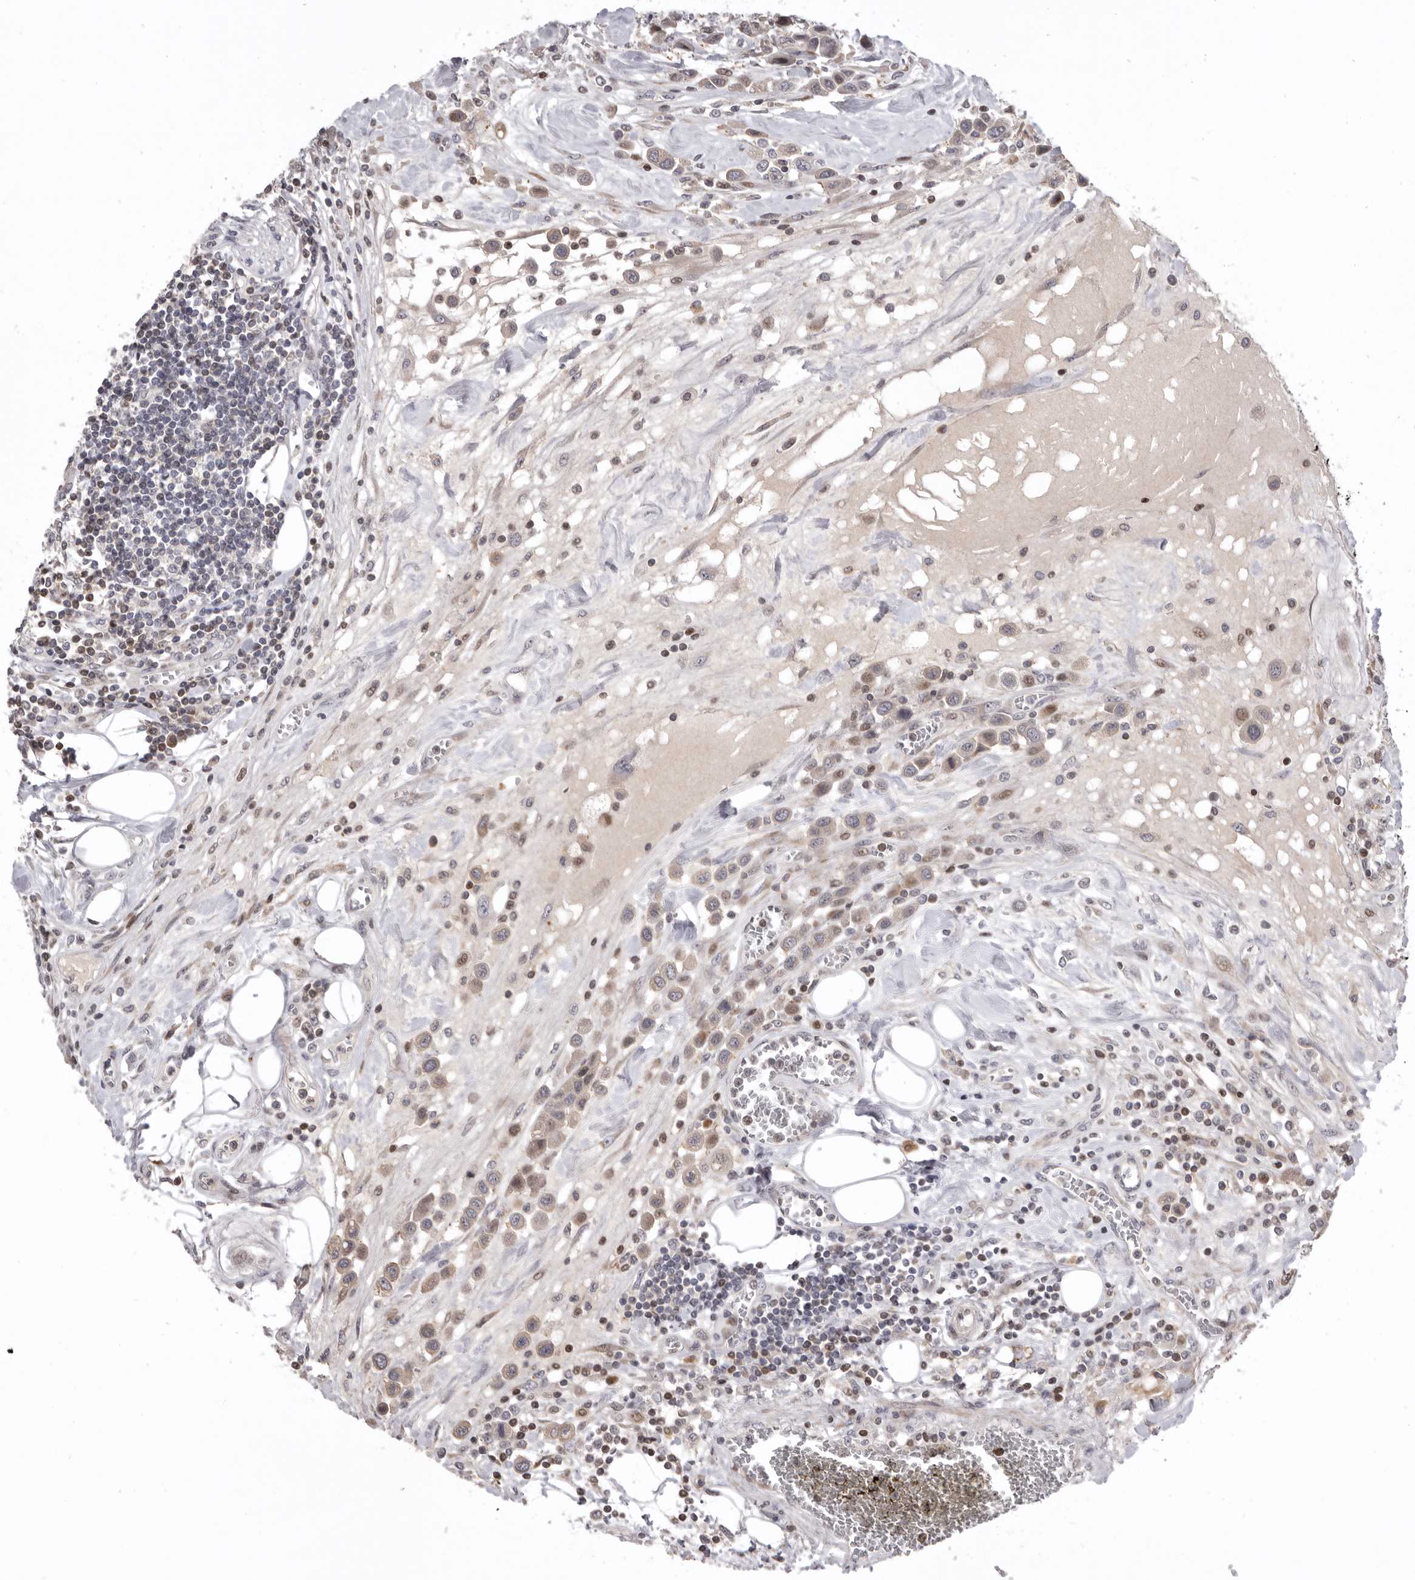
{"staining": {"intensity": "weak", "quantity": ">75%", "location": "cytoplasmic/membranous"}, "tissue": "urothelial cancer", "cell_type": "Tumor cells", "image_type": "cancer", "snomed": [{"axis": "morphology", "description": "Urothelial carcinoma, High grade"}, {"axis": "topography", "description": "Urinary bladder"}], "caption": "Urothelial cancer stained with immunohistochemistry (IHC) demonstrates weak cytoplasmic/membranous staining in about >75% of tumor cells. (DAB = brown stain, brightfield microscopy at high magnification).", "gene": "AZIN1", "patient": {"sex": "male", "age": 50}}